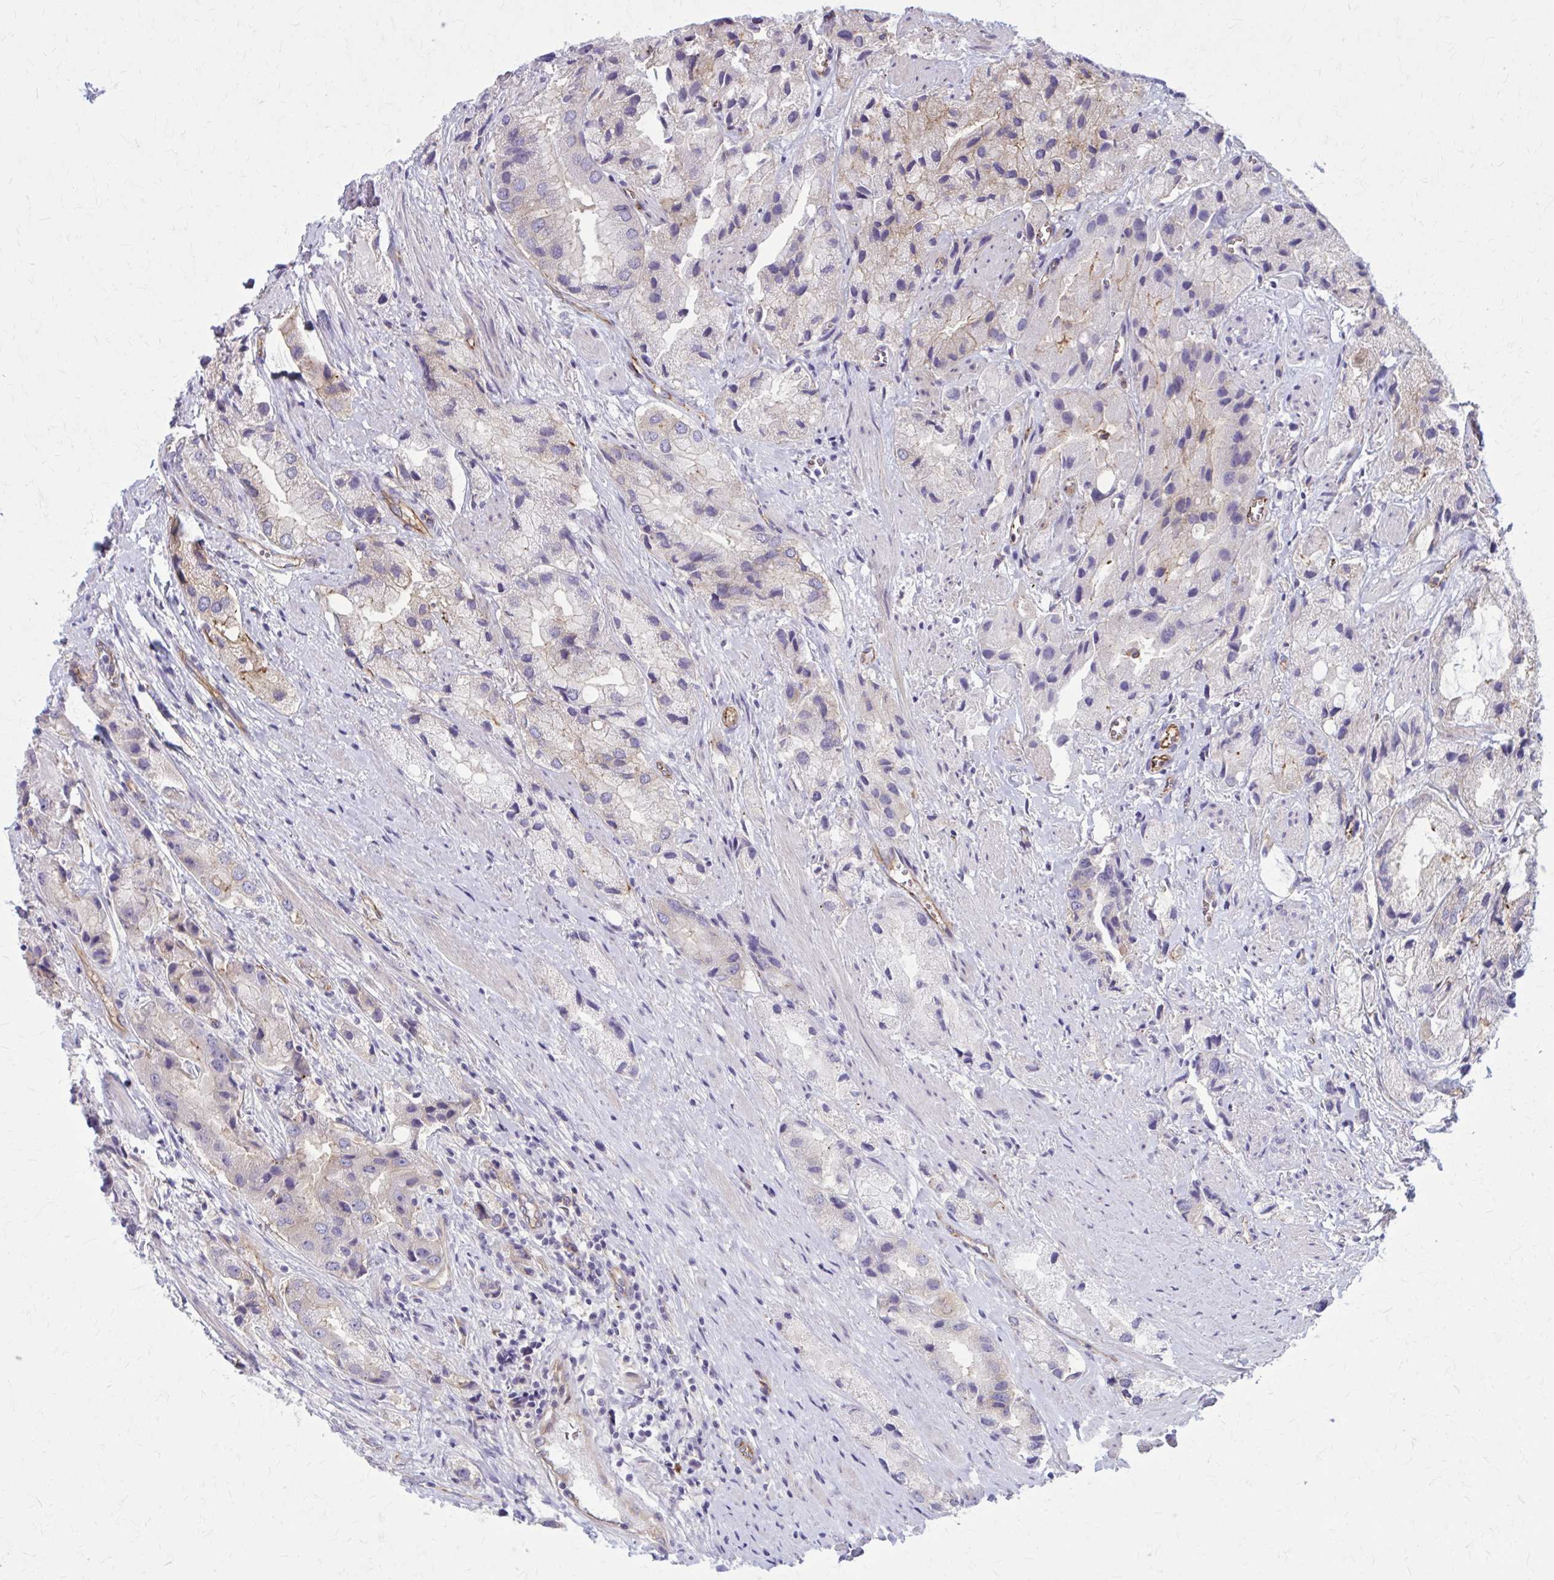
{"staining": {"intensity": "weak", "quantity": "25%-75%", "location": "cytoplasmic/membranous"}, "tissue": "prostate cancer", "cell_type": "Tumor cells", "image_type": "cancer", "snomed": [{"axis": "morphology", "description": "Adenocarcinoma, Low grade"}, {"axis": "topography", "description": "Prostate"}], "caption": "IHC photomicrograph of human prostate low-grade adenocarcinoma stained for a protein (brown), which shows low levels of weak cytoplasmic/membranous positivity in about 25%-75% of tumor cells.", "gene": "ZDHHC7", "patient": {"sex": "male", "age": 69}}